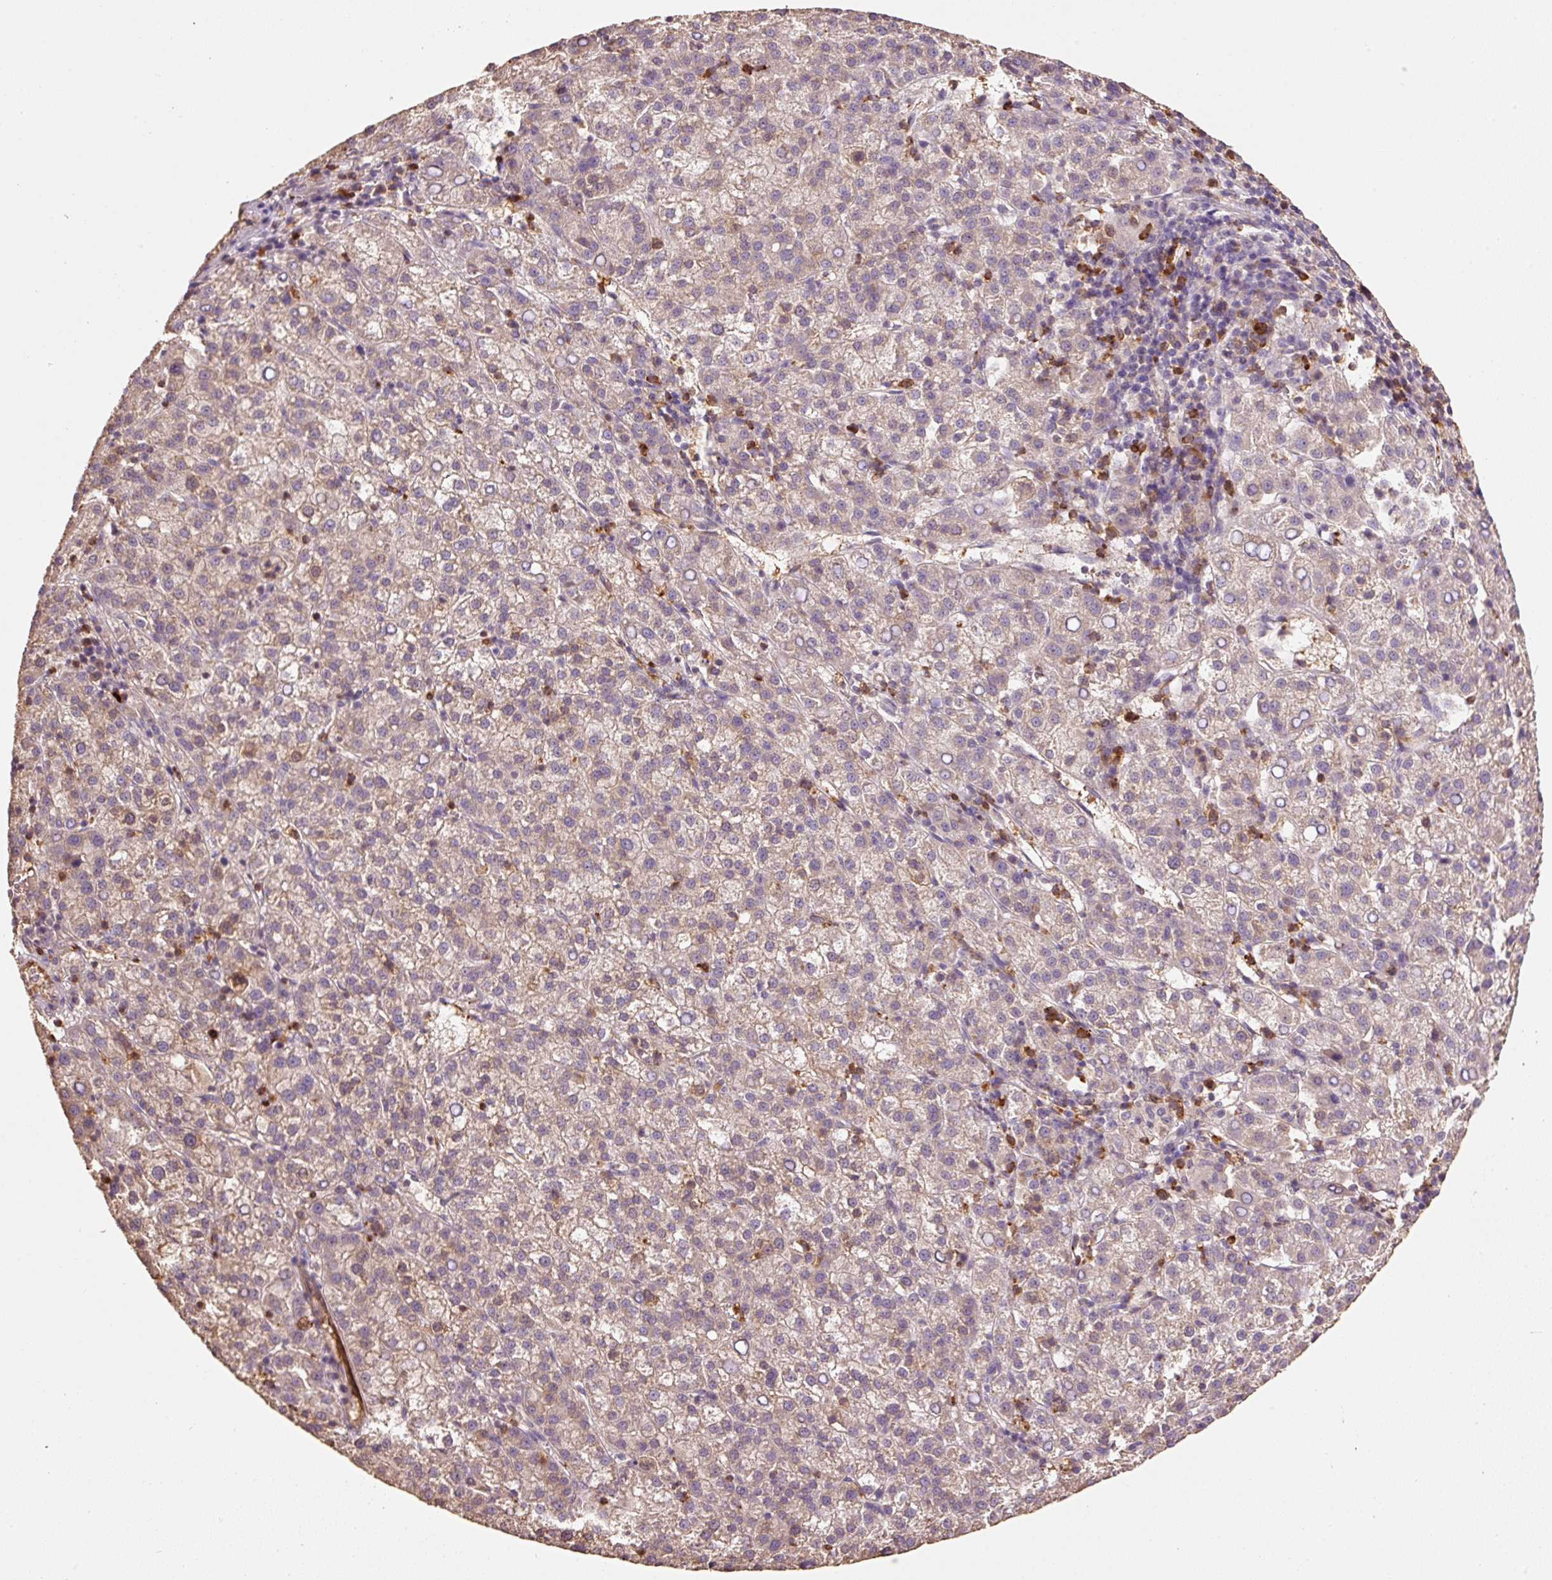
{"staining": {"intensity": "weak", "quantity": ">75%", "location": "cytoplasmic/membranous"}, "tissue": "liver cancer", "cell_type": "Tumor cells", "image_type": "cancer", "snomed": [{"axis": "morphology", "description": "Carcinoma, Hepatocellular, NOS"}, {"axis": "topography", "description": "Liver"}], "caption": "A low amount of weak cytoplasmic/membranous staining is appreciated in about >75% of tumor cells in liver hepatocellular carcinoma tissue.", "gene": "HERC2", "patient": {"sex": "female", "age": 58}}